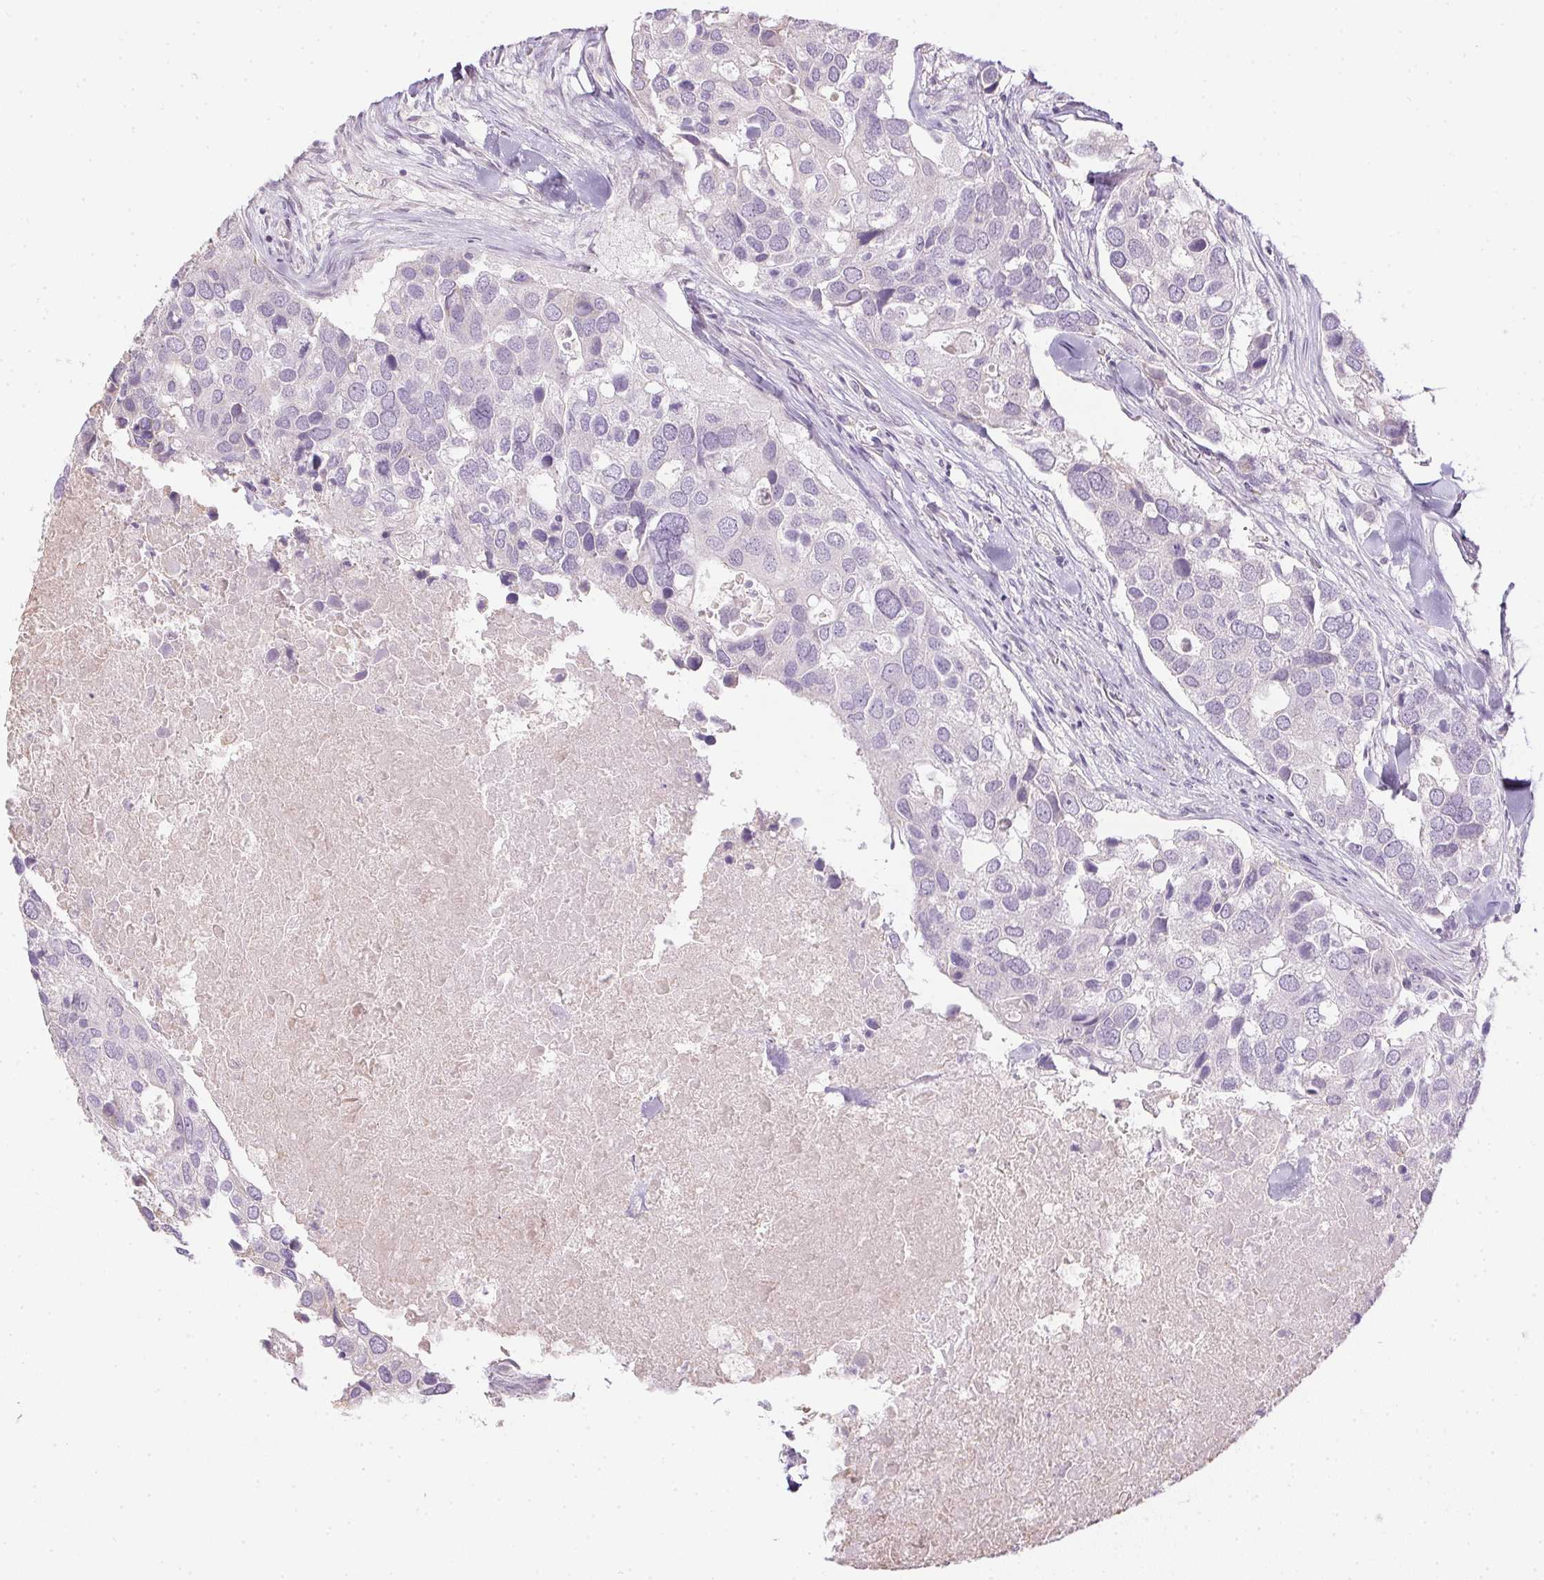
{"staining": {"intensity": "negative", "quantity": "none", "location": "none"}, "tissue": "breast cancer", "cell_type": "Tumor cells", "image_type": "cancer", "snomed": [{"axis": "morphology", "description": "Duct carcinoma"}, {"axis": "topography", "description": "Breast"}], "caption": "The IHC image has no significant expression in tumor cells of breast cancer (invasive ductal carcinoma) tissue.", "gene": "CTCFL", "patient": {"sex": "female", "age": 83}}